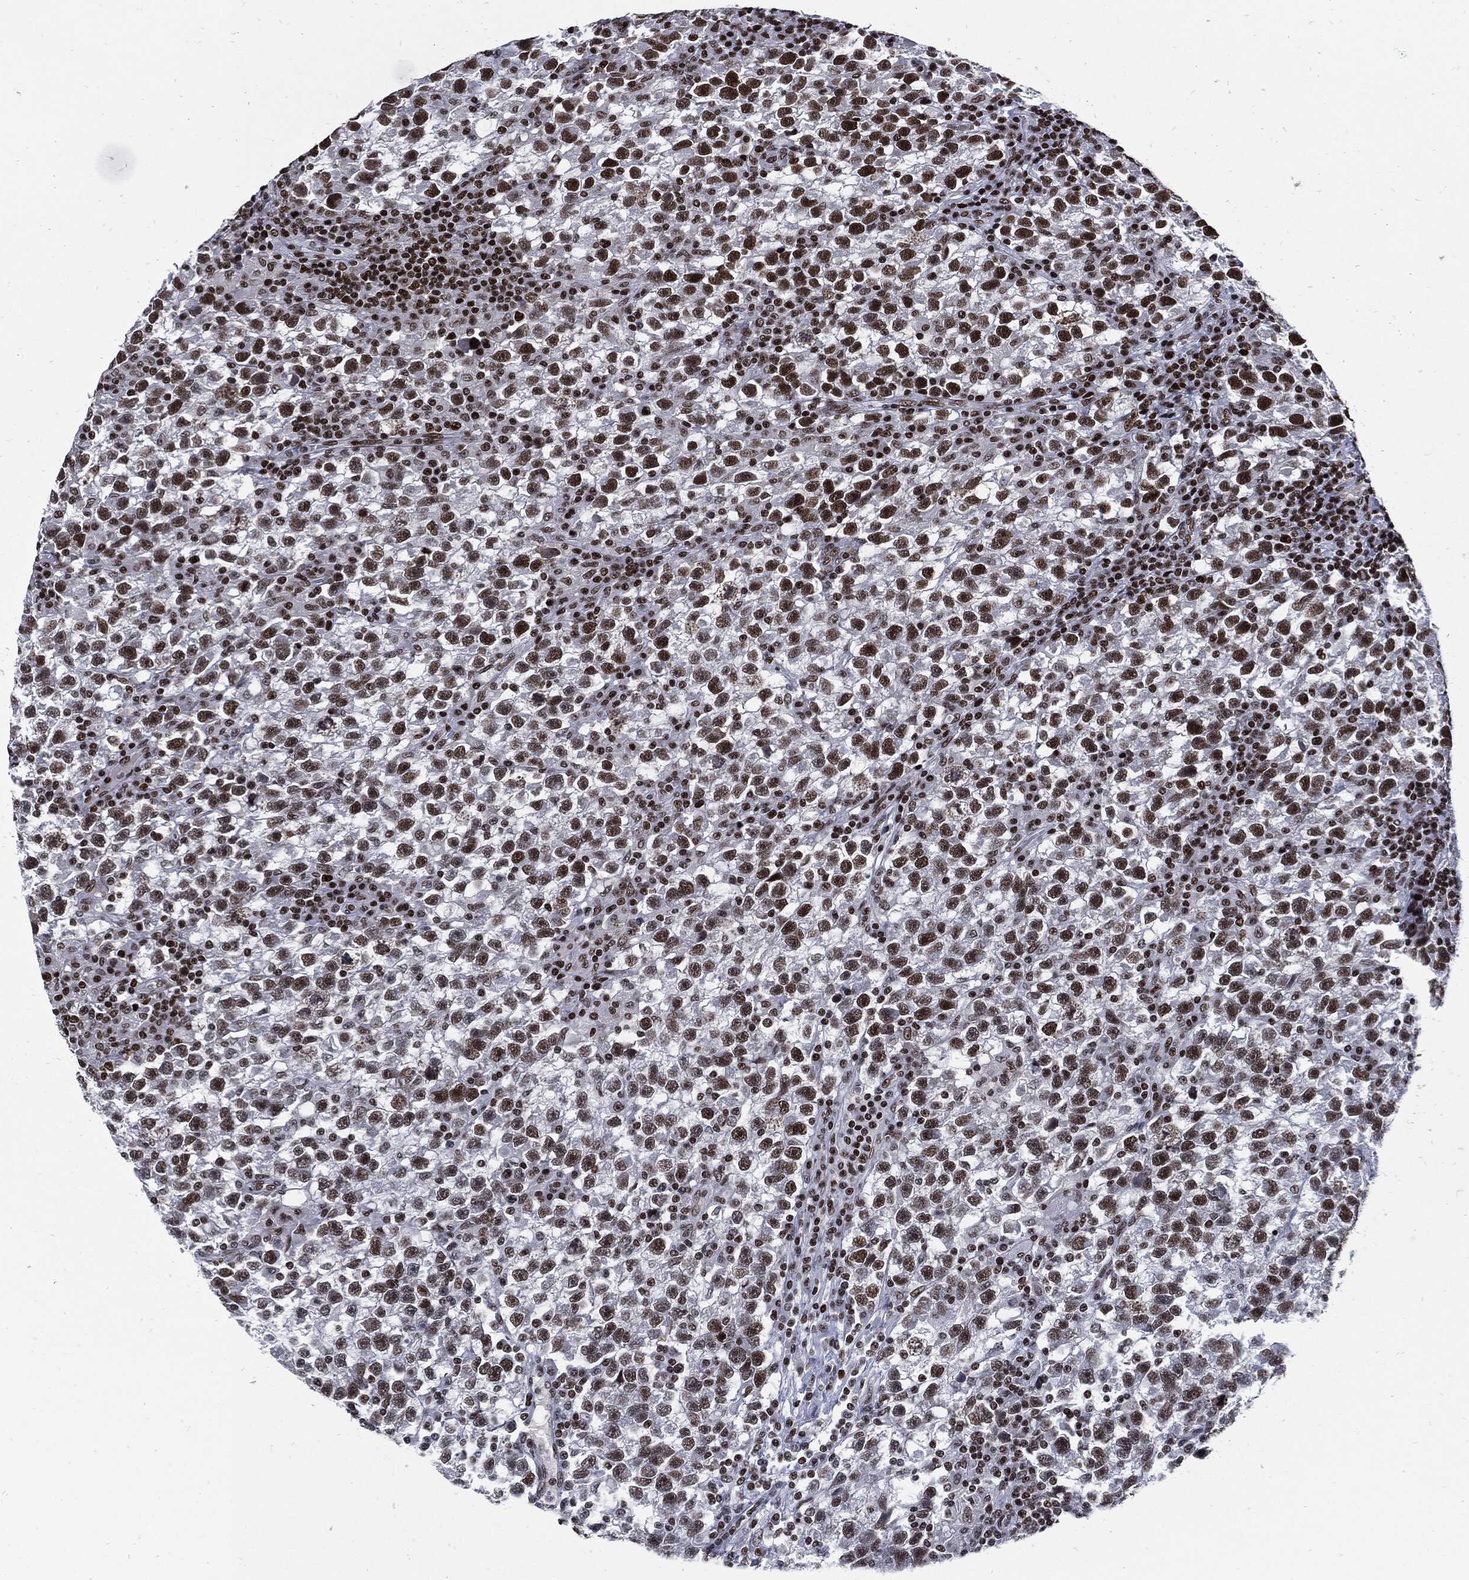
{"staining": {"intensity": "strong", "quantity": "25%-75%", "location": "nuclear"}, "tissue": "testis cancer", "cell_type": "Tumor cells", "image_type": "cancer", "snomed": [{"axis": "morphology", "description": "Seminoma, NOS"}, {"axis": "topography", "description": "Testis"}], "caption": "Testis cancer was stained to show a protein in brown. There is high levels of strong nuclear expression in about 25%-75% of tumor cells.", "gene": "TERF2", "patient": {"sex": "male", "age": 47}}